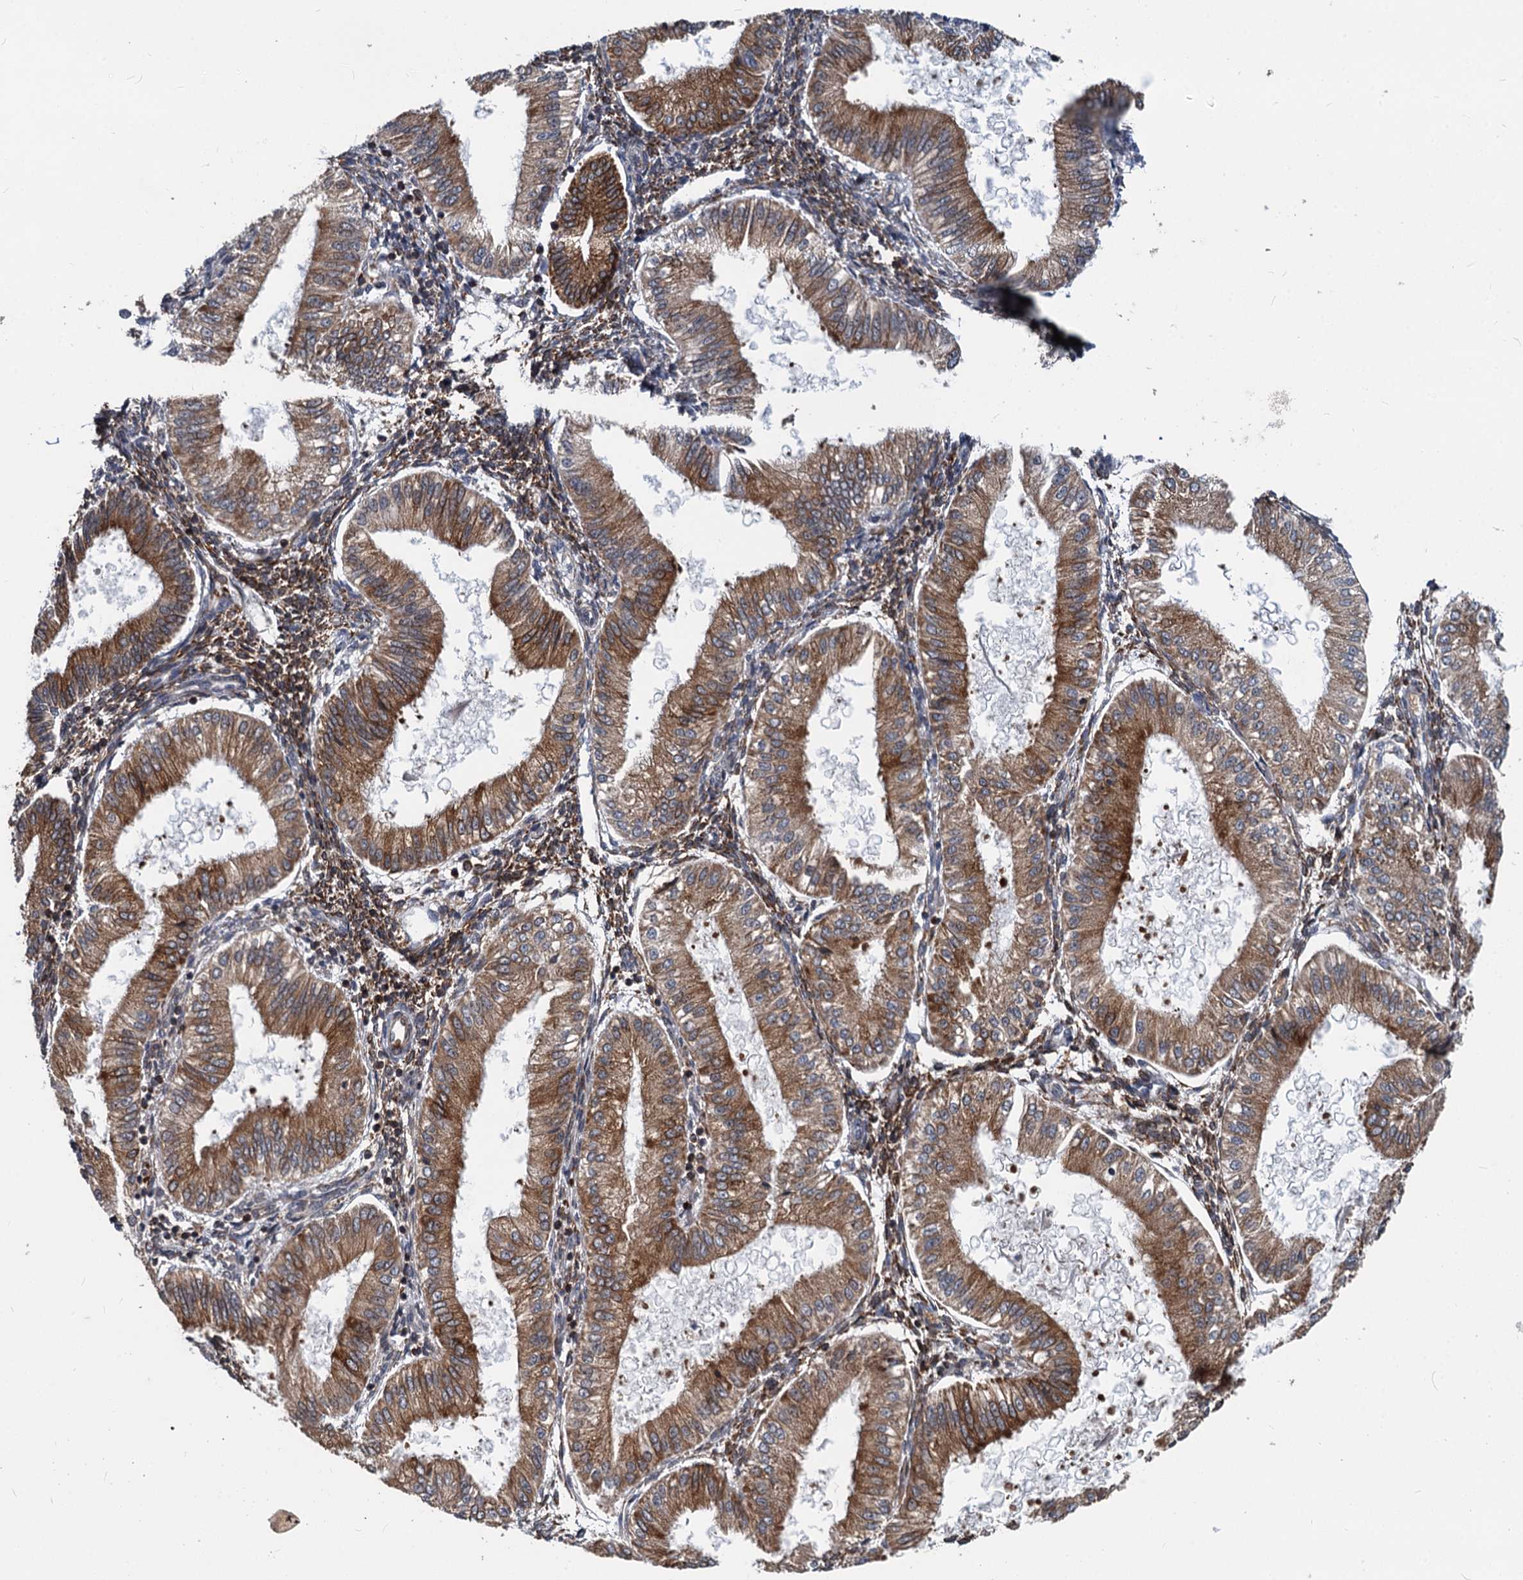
{"staining": {"intensity": "strong", "quantity": ">75%", "location": "cytoplasmic/membranous"}, "tissue": "endometrium", "cell_type": "Cells in endometrial stroma", "image_type": "normal", "snomed": [{"axis": "morphology", "description": "Normal tissue, NOS"}, {"axis": "topography", "description": "Endometrium"}], "caption": "An image showing strong cytoplasmic/membranous staining in about >75% of cells in endometrial stroma in normal endometrium, as visualized by brown immunohistochemical staining.", "gene": "STIM1", "patient": {"sex": "female", "age": 39}}